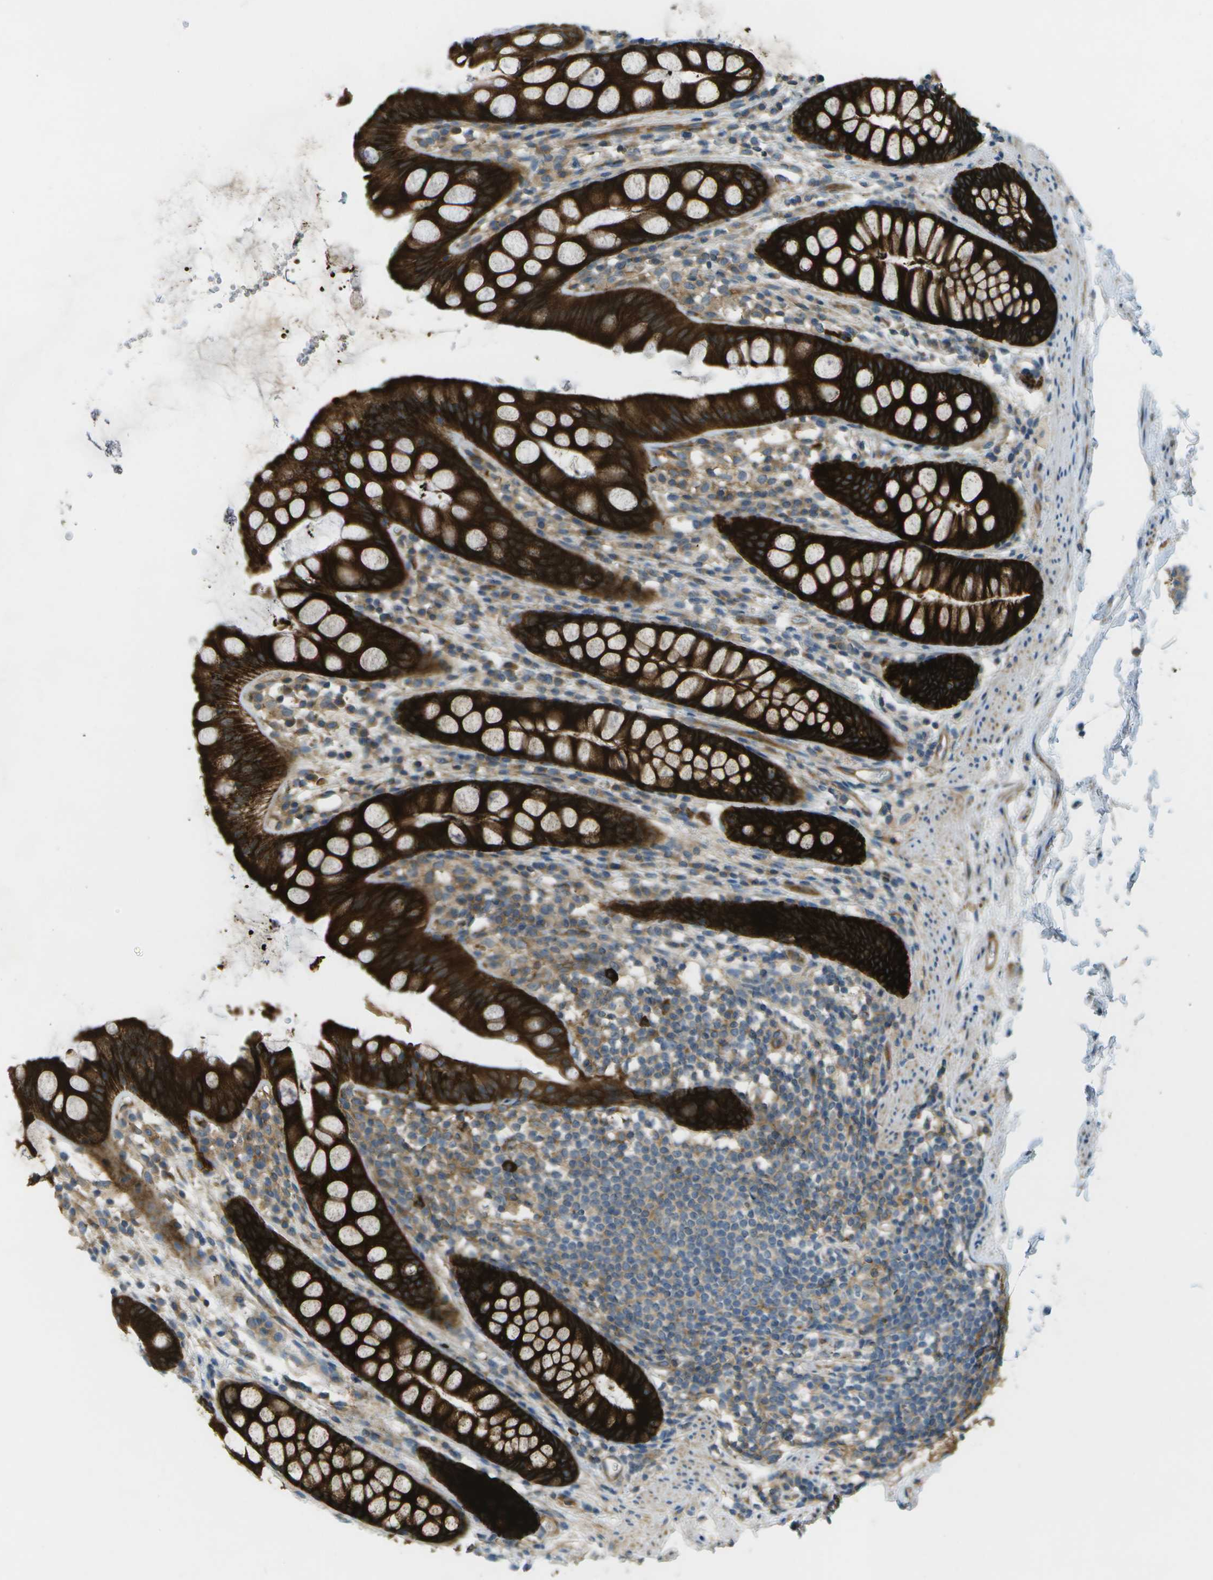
{"staining": {"intensity": "strong", "quantity": ">75%", "location": "cytoplasmic/membranous"}, "tissue": "rectum", "cell_type": "Glandular cells", "image_type": "normal", "snomed": [{"axis": "morphology", "description": "Normal tissue, NOS"}, {"axis": "topography", "description": "Rectum"}], "caption": "A photomicrograph of human rectum stained for a protein exhibits strong cytoplasmic/membranous brown staining in glandular cells.", "gene": "WNK2", "patient": {"sex": "female", "age": 65}}